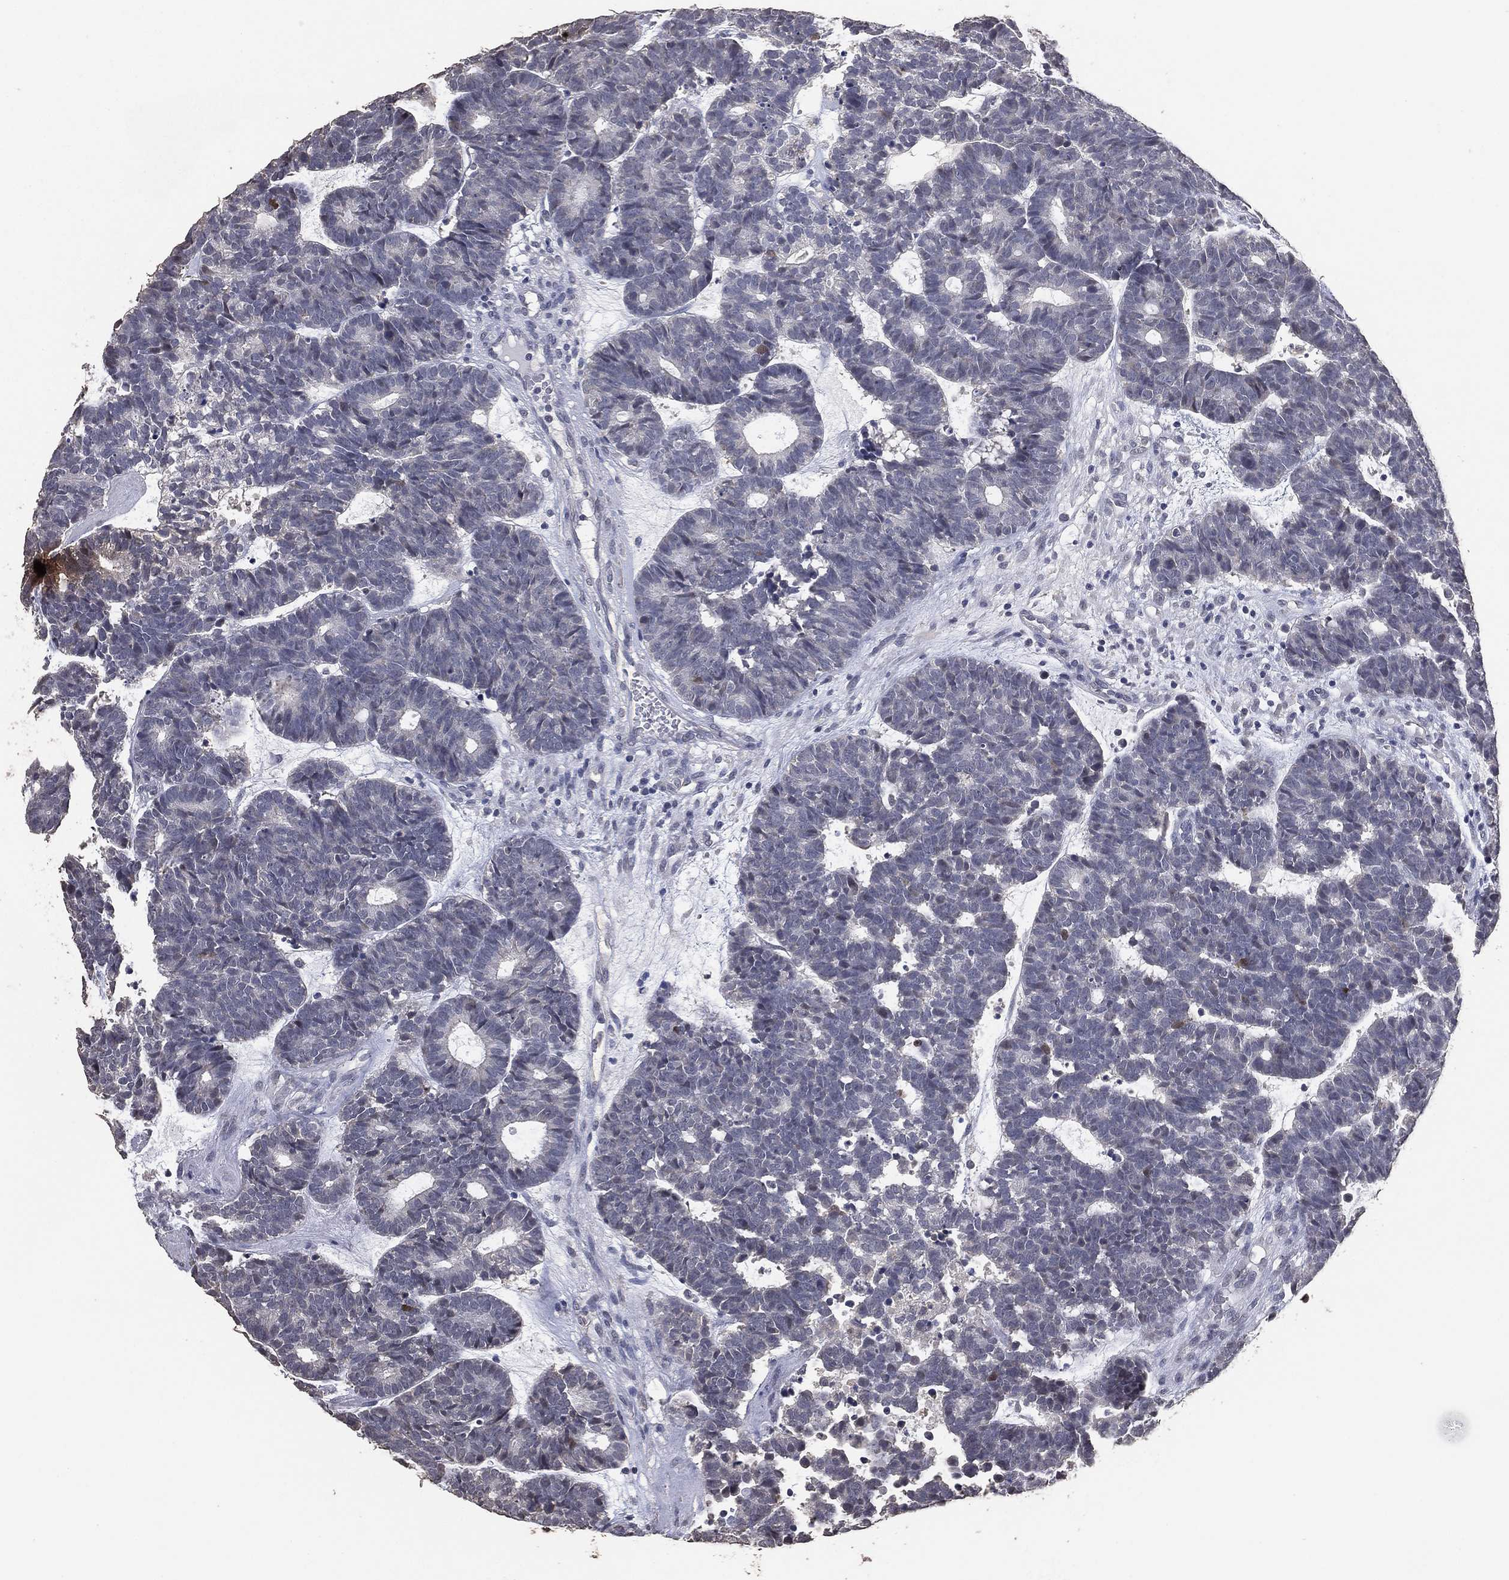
{"staining": {"intensity": "negative", "quantity": "none", "location": "none"}, "tissue": "head and neck cancer", "cell_type": "Tumor cells", "image_type": "cancer", "snomed": [{"axis": "morphology", "description": "Adenocarcinoma, NOS"}, {"axis": "topography", "description": "Head-Neck"}], "caption": "Histopathology image shows no significant protein staining in tumor cells of head and neck cancer (adenocarcinoma). (DAB immunohistochemistry (IHC), high magnification).", "gene": "DSG1", "patient": {"sex": "female", "age": 81}}